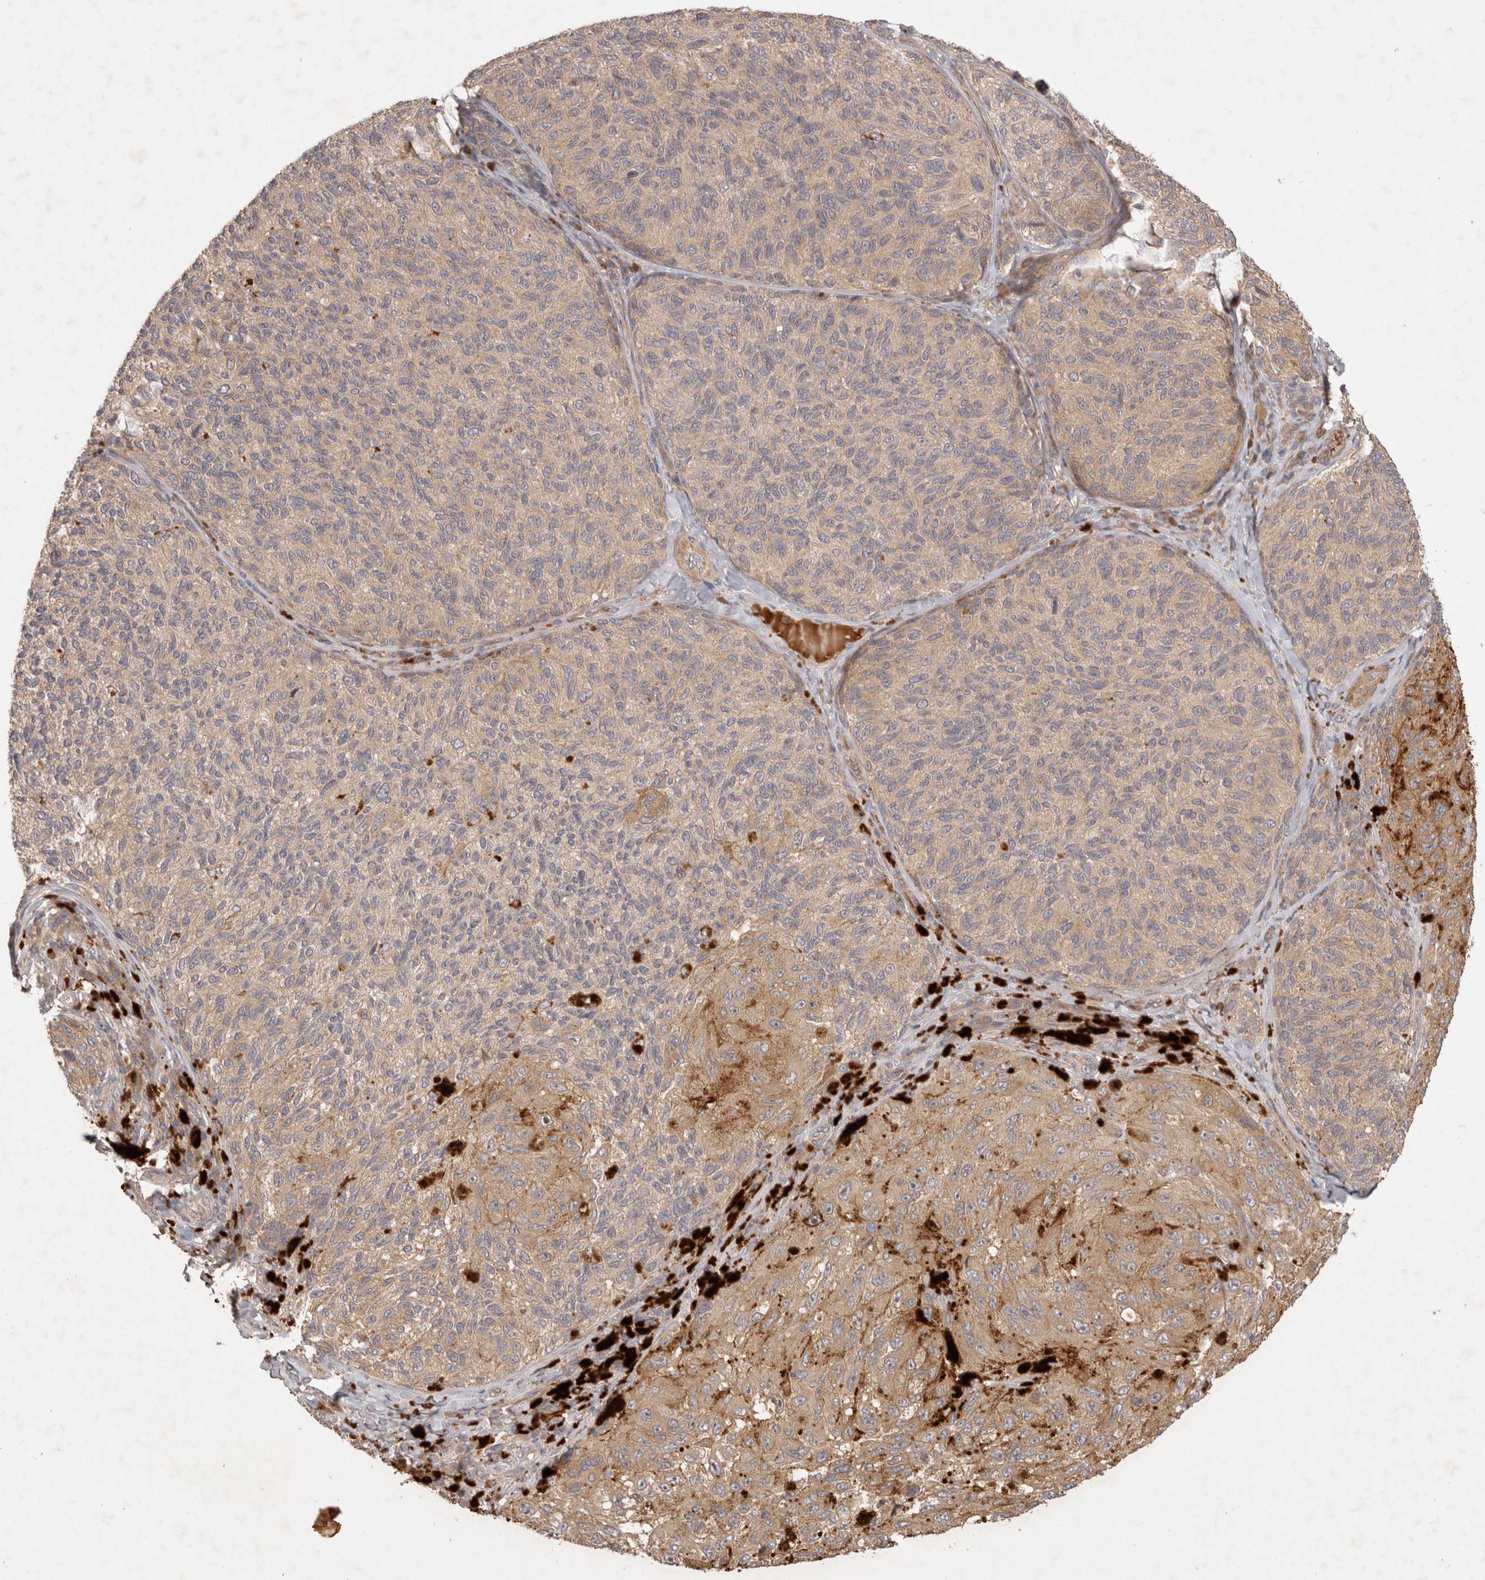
{"staining": {"intensity": "weak", "quantity": "25%-75%", "location": "cytoplasmic/membranous"}, "tissue": "melanoma", "cell_type": "Tumor cells", "image_type": "cancer", "snomed": [{"axis": "morphology", "description": "Malignant melanoma, NOS"}, {"axis": "topography", "description": "Skin"}], "caption": "Human melanoma stained for a protein (brown) shows weak cytoplasmic/membranous positive positivity in about 25%-75% of tumor cells.", "gene": "PPP1R42", "patient": {"sex": "female", "age": 73}}